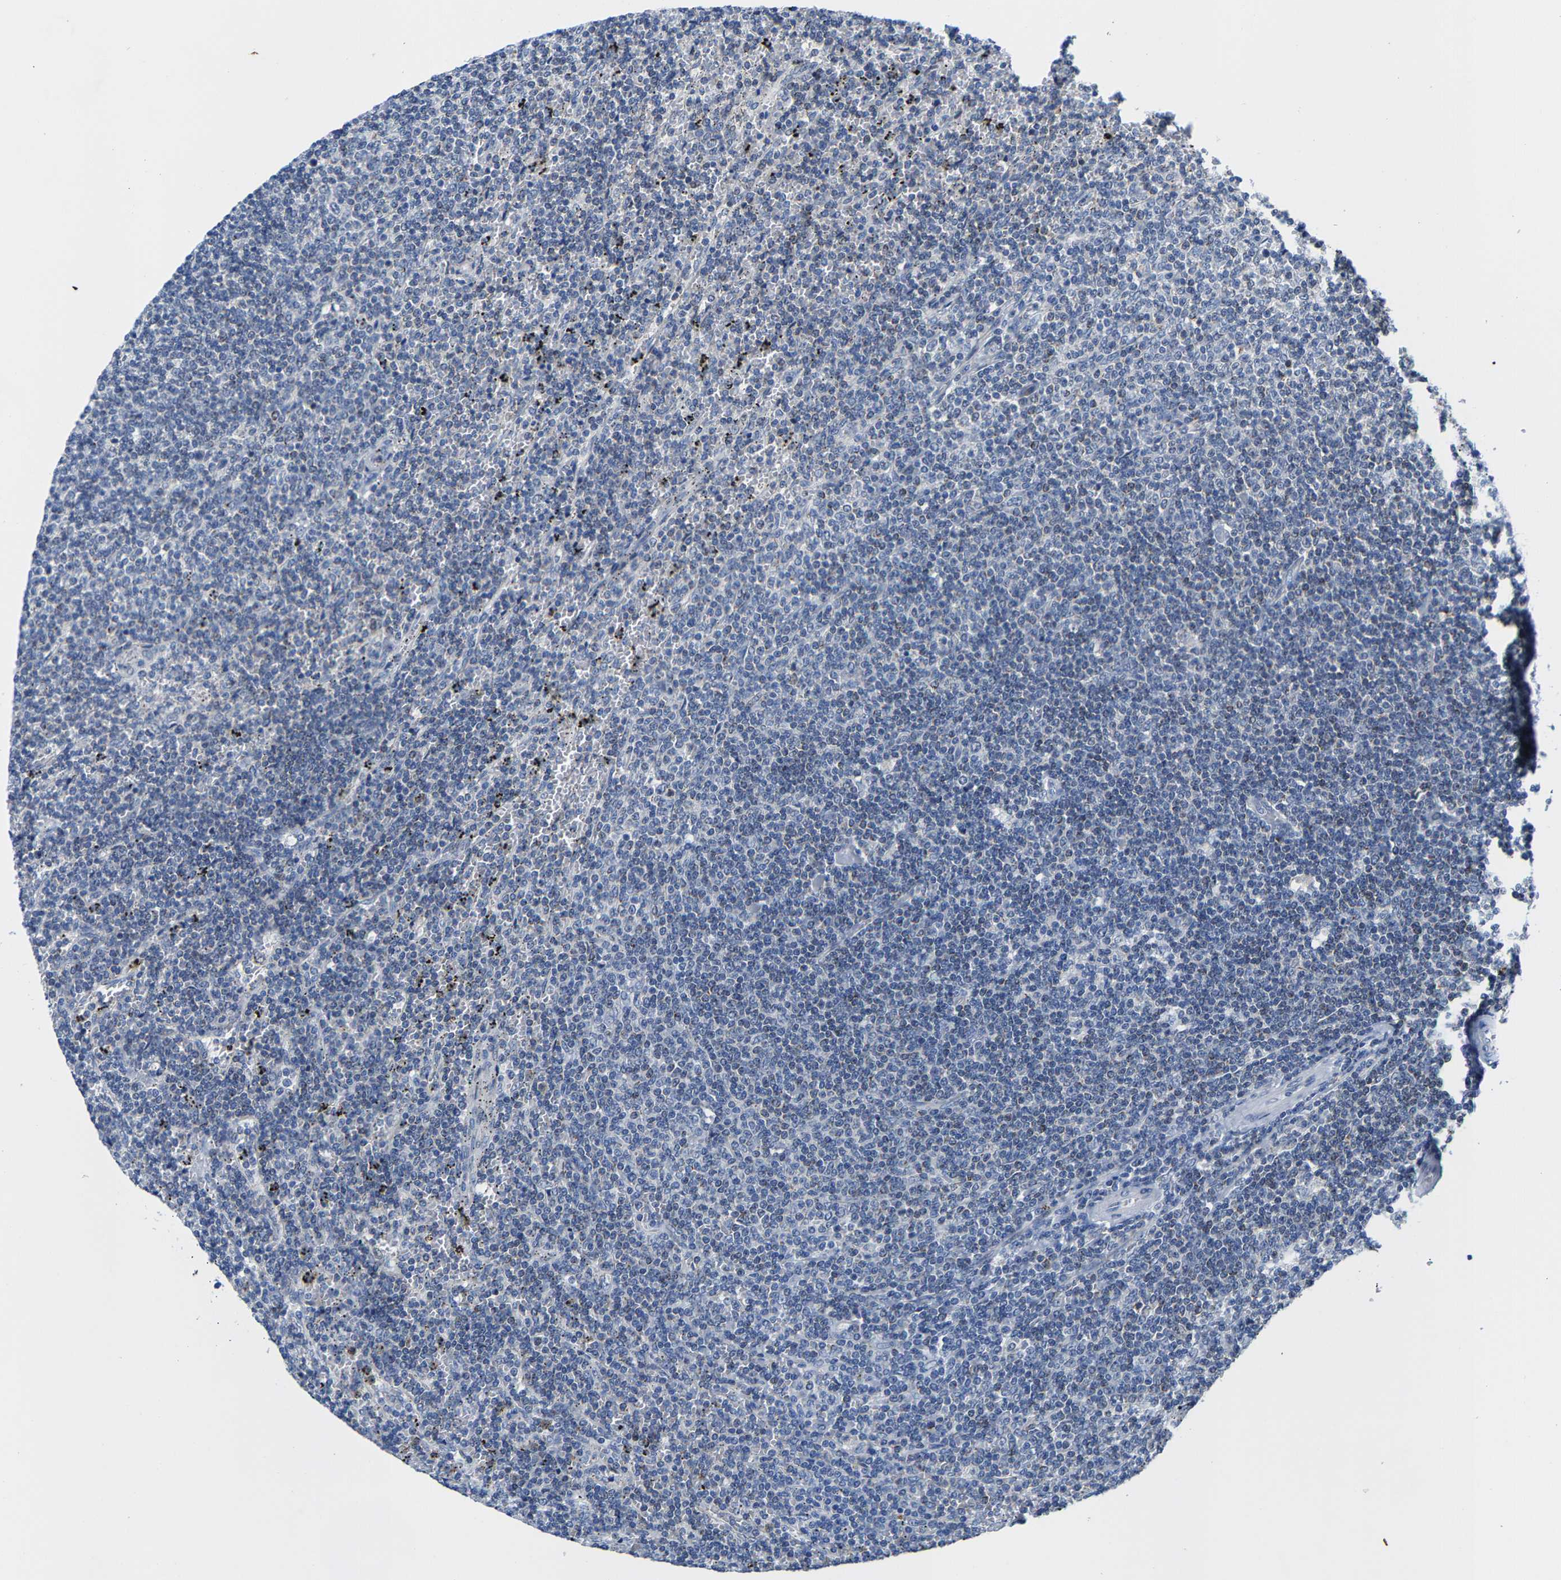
{"staining": {"intensity": "negative", "quantity": "none", "location": "none"}, "tissue": "lymphoma", "cell_type": "Tumor cells", "image_type": "cancer", "snomed": [{"axis": "morphology", "description": "Malignant lymphoma, non-Hodgkin's type, Low grade"}, {"axis": "topography", "description": "Spleen"}], "caption": "The photomicrograph demonstrates no significant staining in tumor cells of low-grade malignant lymphoma, non-Hodgkin's type. The staining is performed using DAB brown chromogen with nuclei counter-stained in using hematoxylin.", "gene": "KLHL1", "patient": {"sex": "female", "age": 50}}